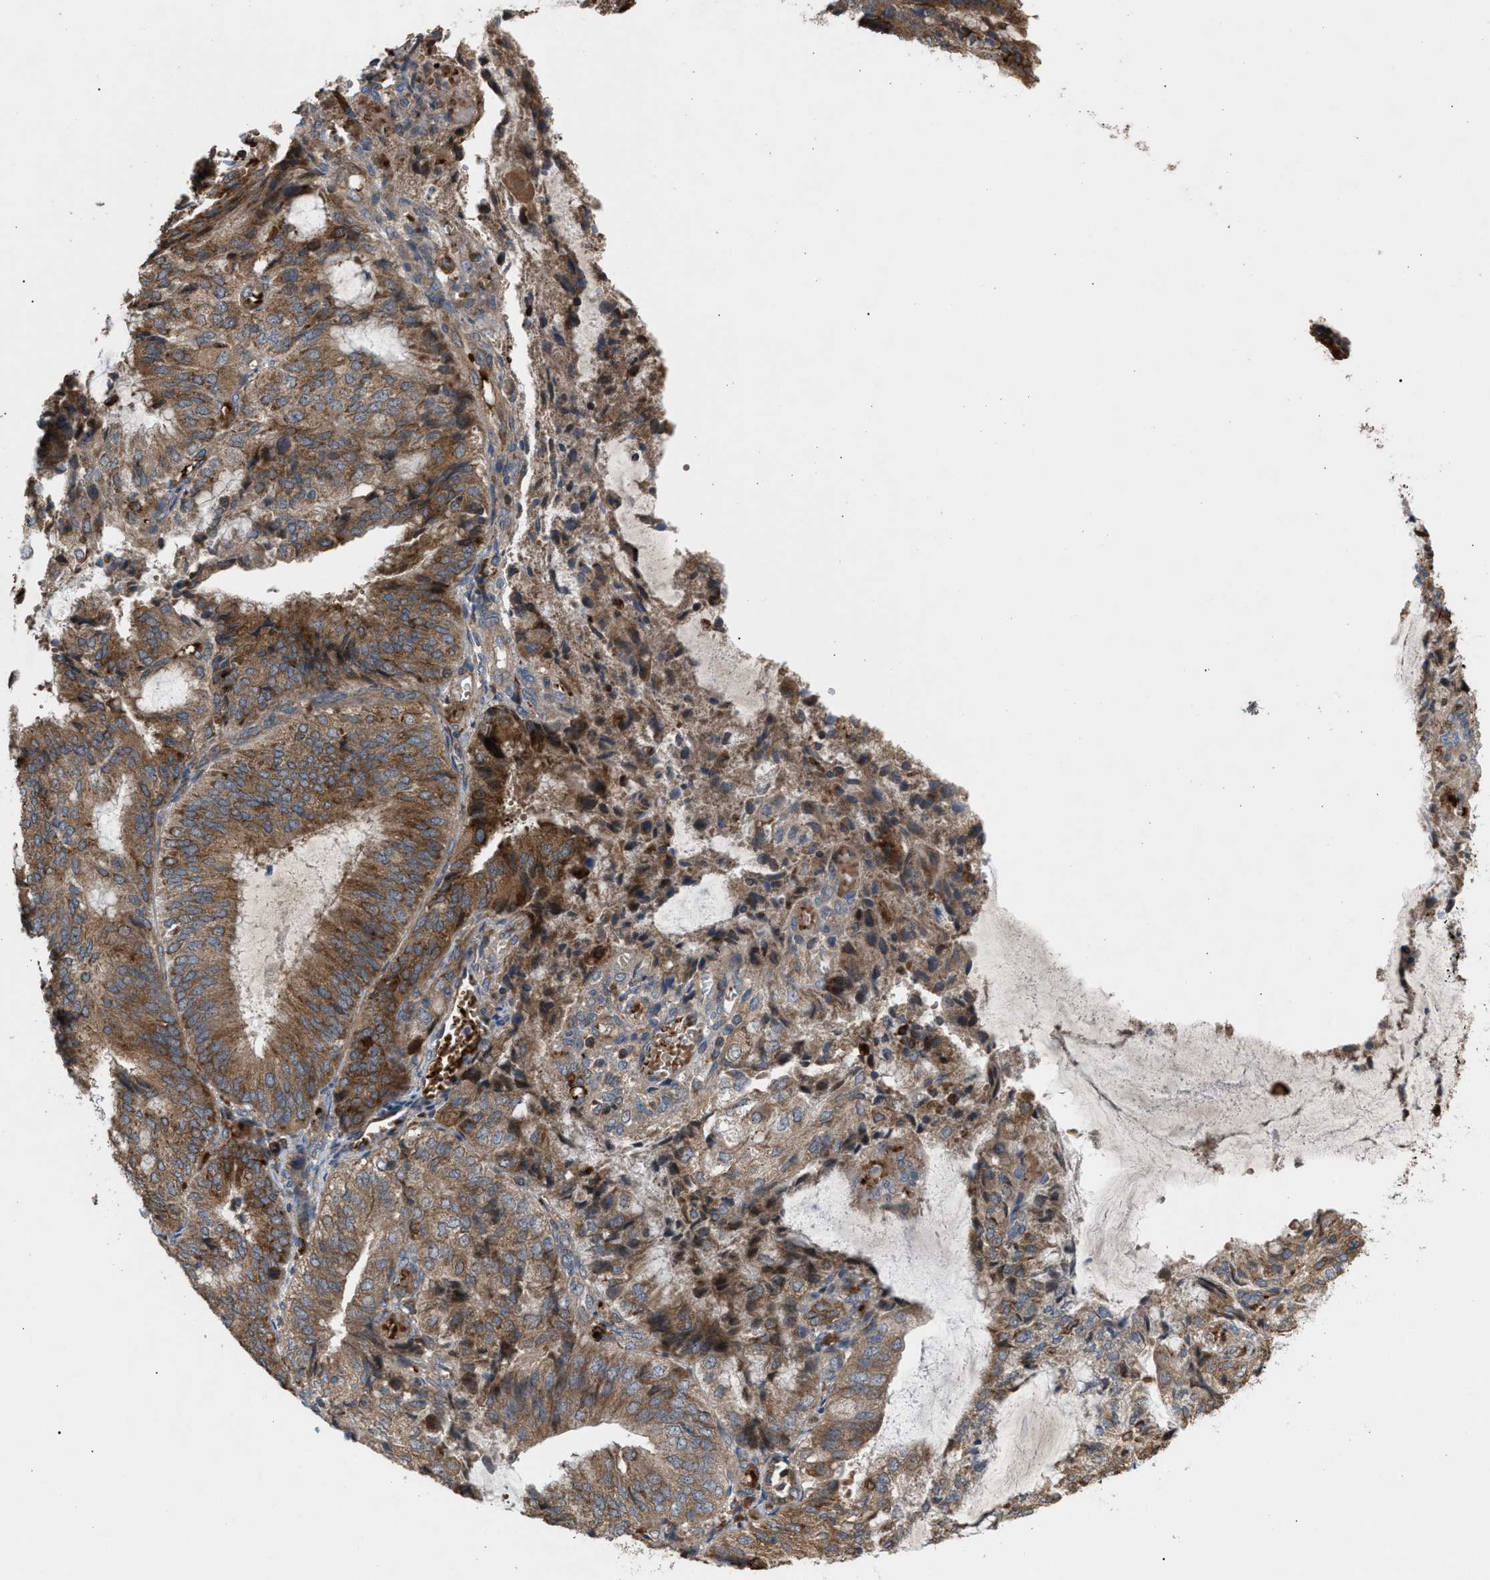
{"staining": {"intensity": "moderate", "quantity": ">75%", "location": "cytoplasmic/membranous"}, "tissue": "endometrial cancer", "cell_type": "Tumor cells", "image_type": "cancer", "snomed": [{"axis": "morphology", "description": "Adenocarcinoma, NOS"}, {"axis": "topography", "description": "Endometrium"}], "caption": "An image showing moderate cytoplasmic/membranous positivity in about >75% of tumor cells in endometrial adenocarcinoma, as visualized by brown immunohistochemical staining.", "gene": "GCC1", "patient": {"sex": "female", "age": 81}}